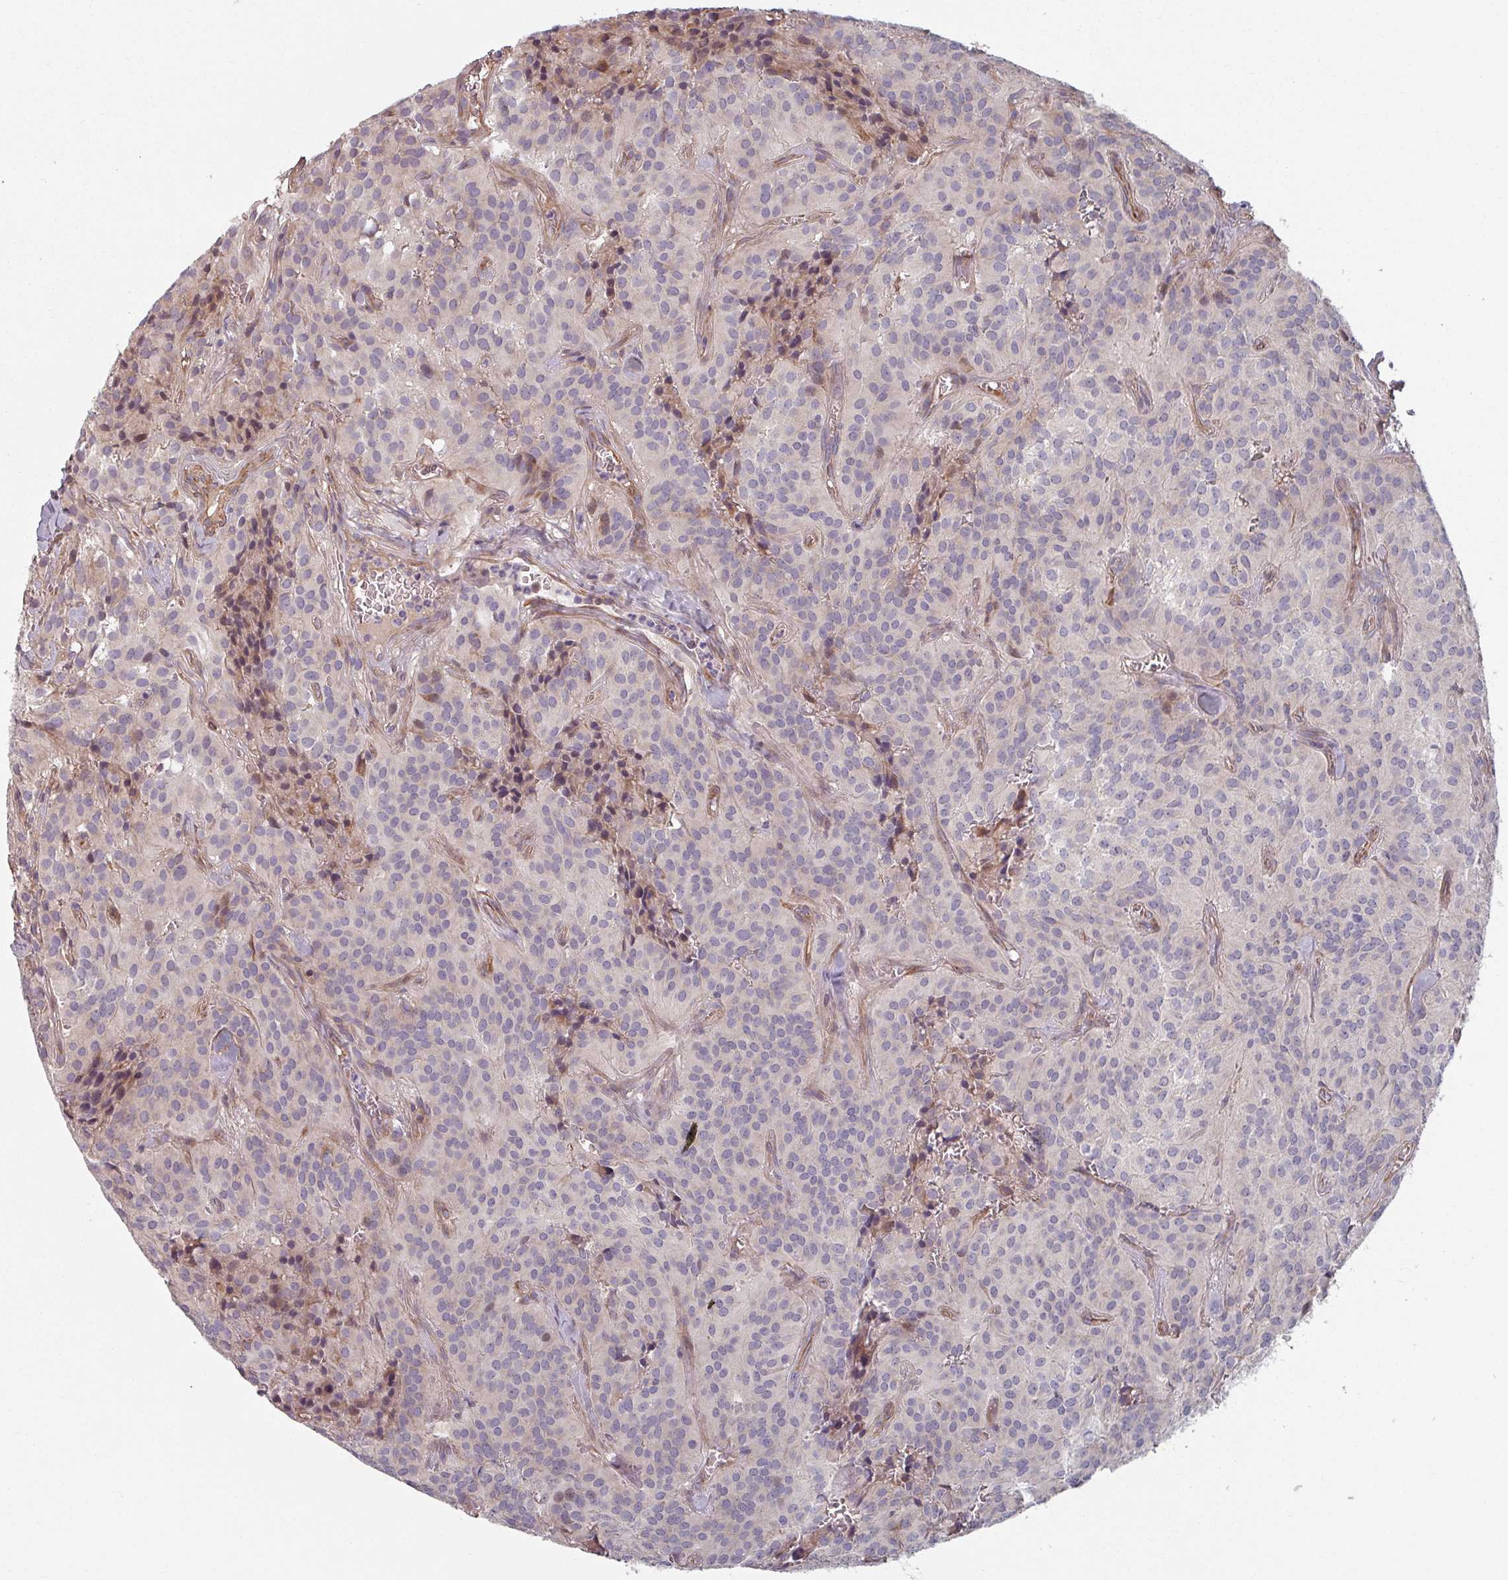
{"staining": {"intensity": "negative", "quantity": "none", "location": "none"}, "tissue": "glioma", "cell_type": "Tumor cells", "image_type": "cancer", "snomed": [{"axis": "morphology", "description": "Glioma, malignant, Low grade"}, {"axis": "topography", "description": "Brain"}], "caption": "Immunohistochemistry micrograph of neoplastic tissue: malignant glioma (low-grade) stained with DAB exhibits no significant protein positivity in tumor cells. (DAB IHC visualized using brightfield microscopy, high magnification).", "gene": "C4BPB", "patient": {"sex": "male", "age": 42}}